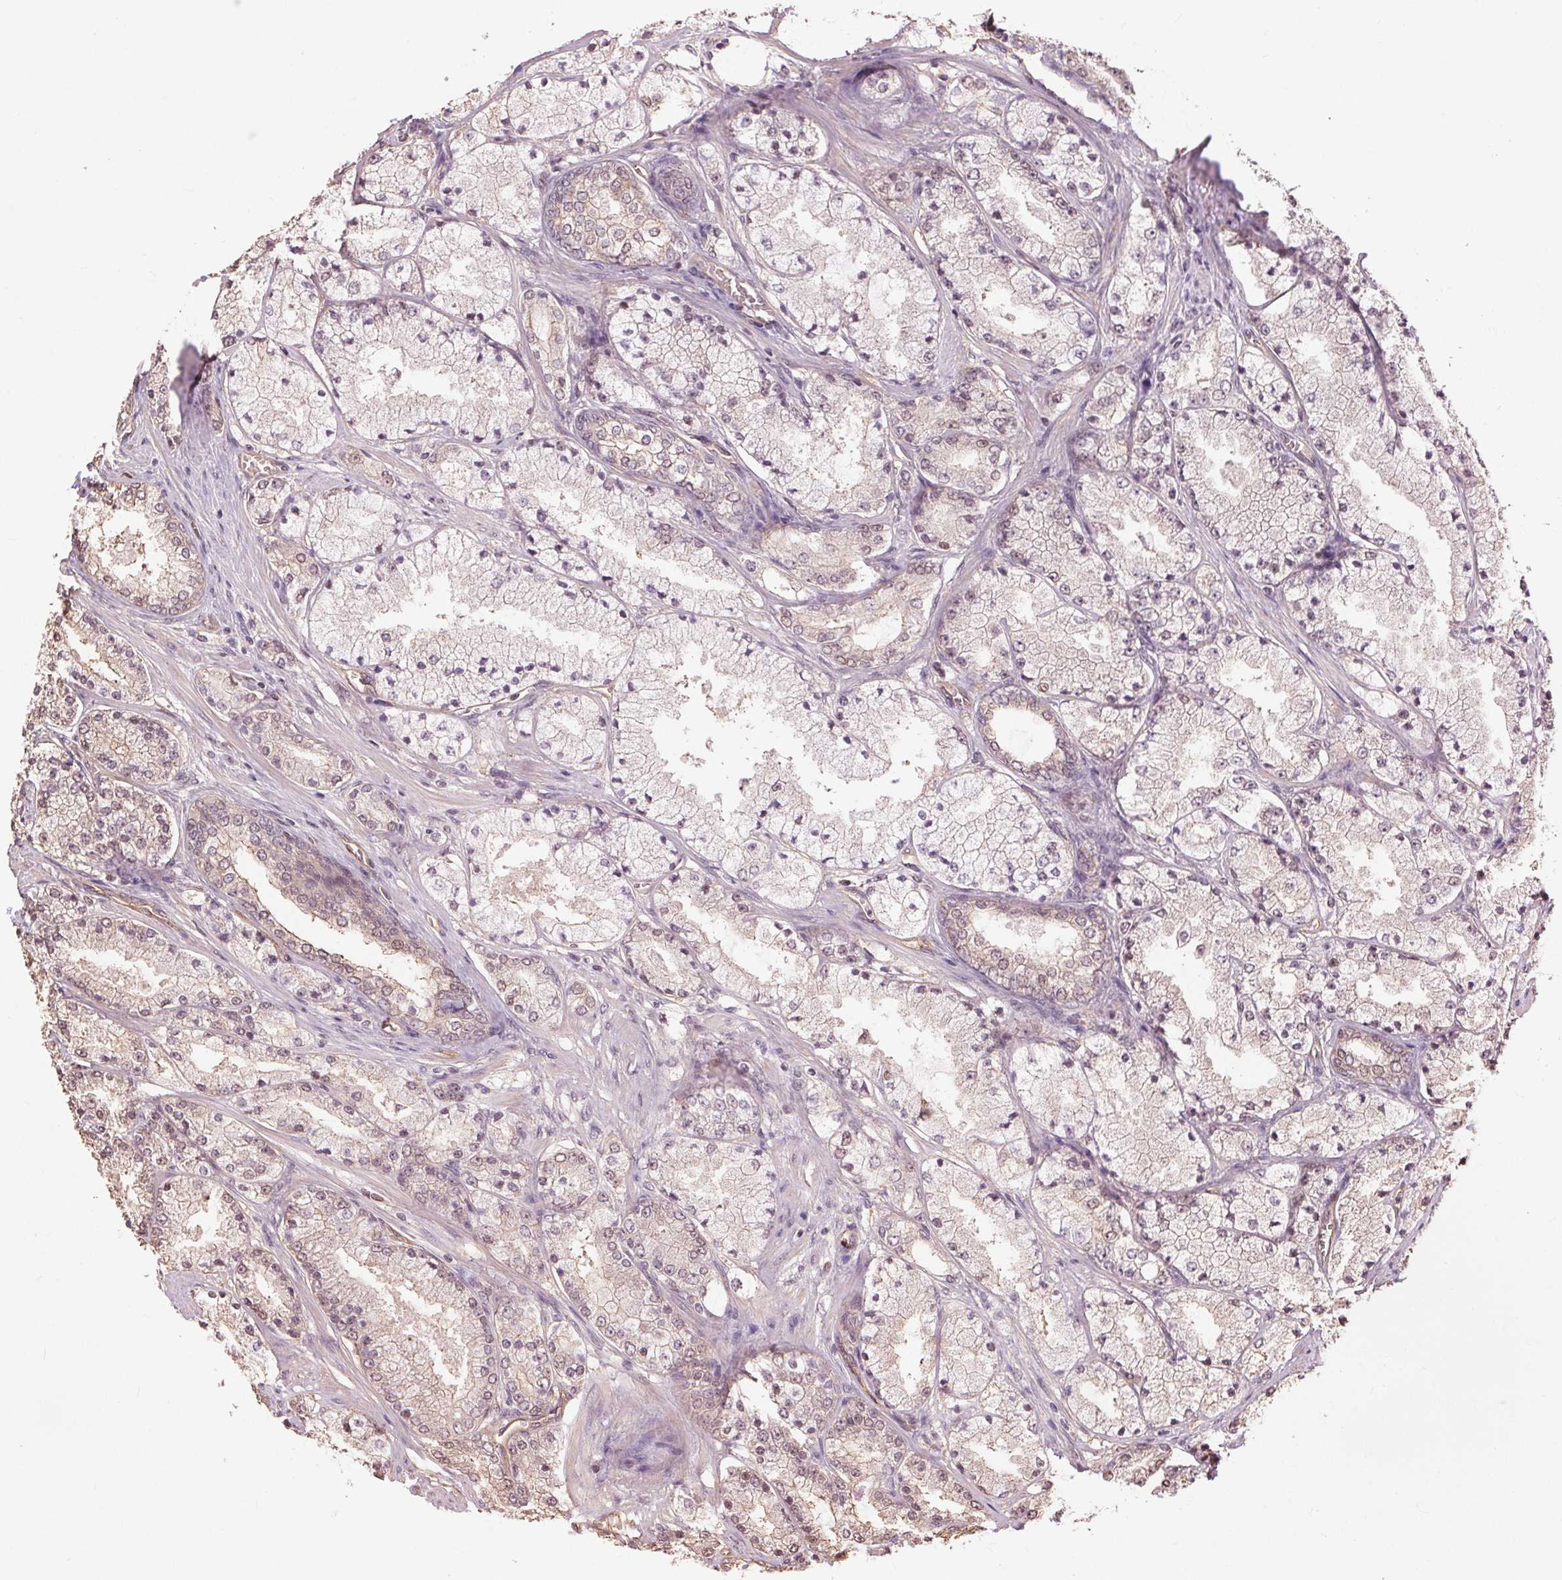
{"staining": {"intensity": "weak", "quantity": "<25%", "location": "cytoplasmic/membranous"}, "tissue": "prostate cancer", "cell_type": "Tumor cells", "image_type": "cancer", "snomed": [{"axis": "morphology", "description": "Adenocarcinoma, High grade"}, {"axis": "topography", "description": "Prostate"}], "caption": "DAB immunohistochemical staining of prostate high-grade adenocarcinoma shows no significant positivity in tumor cells. (Stains: DAB (3,3'-diaminobenzidine) immunohistochemistry with hematoxylin counter stain, Microscopy: brightfield microscopy at high magnification).", "gene": "PALM", "patient": {"sex": "male", "age": 63}}